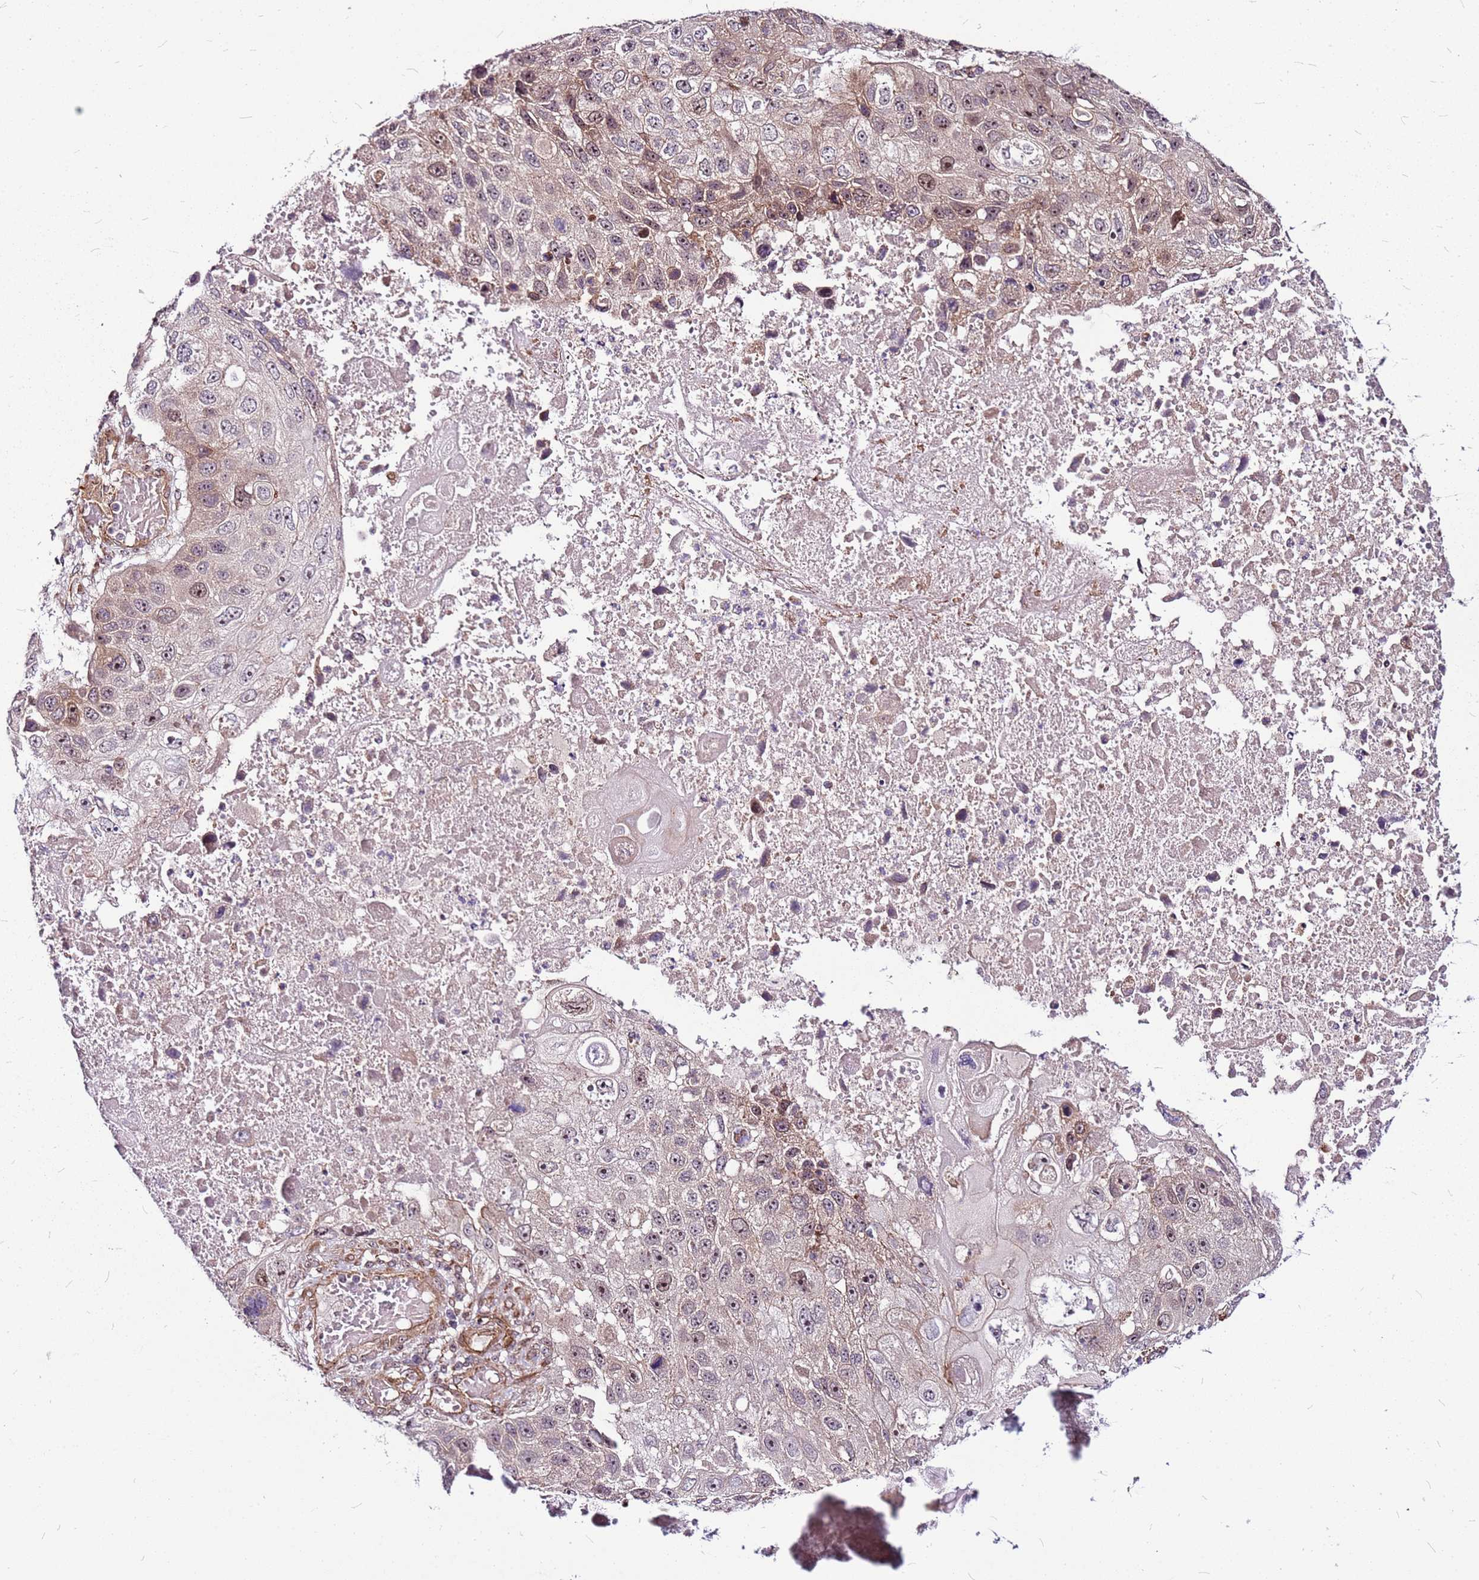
{"staining": {"intensity": "moderate", "quantity": "<25%", "location": "cytoplasmic/membranous,nuclear"}, "tissue": "lung cancer", "cell_type": "Tumor cells", "image_type": "cancer", "snomed": [{"axis": "morphology", "description": "Squamous cell carcinoma, NOS"}, {"axis": "topography", "description": "Lung"}], "caption": "IHC photomicrograph of neoplastic tissue: human lung squamous cell carcinoma stained using immunohistochemistry (IHC) reveals low levels of moderate protein expression localized specifically in the cytoplasmic/membranous and nuclear of tumor cells, appearing as a cytoplasmic/membranous and nuclear brown color.", "gene": "TOPAZ1", "patient": {"sex": "male", "age": 61}}